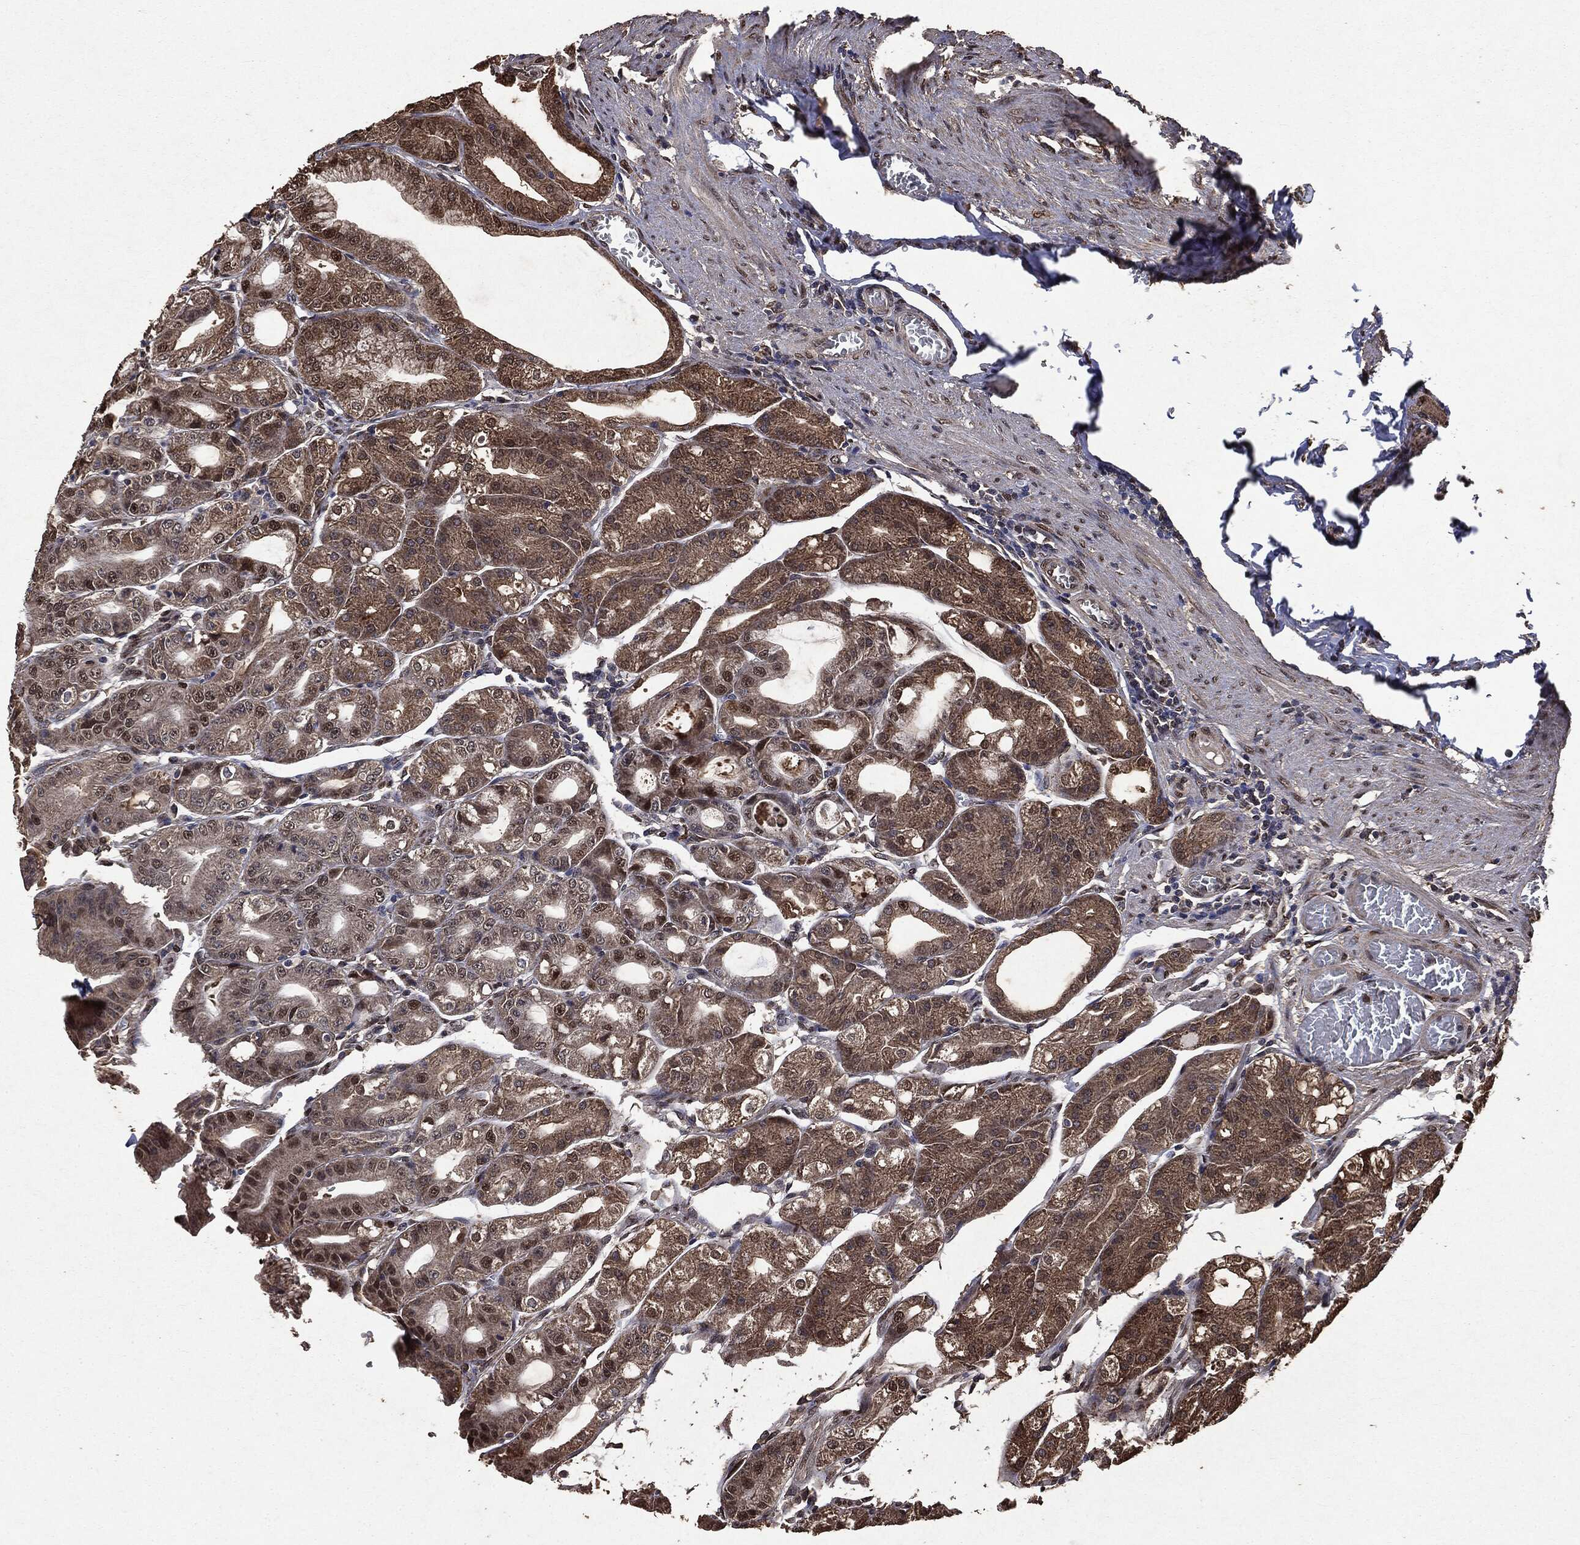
{"staining": {"intensity": "strong", "quantity": "25%-75%", "location": "cytoplasmic/membranous,nuclear"}, "tissue": "stomach", "cell_type": "Glandular cells", "image_type": "normal", "snomed": [{"axis": "morphology", "description": "Normal tissue, NOS"}, {"axis": "topography", "description": "Stomach"}], "caption": "A brown stain shows strong cytoplasmic/membranous,nuclear staining of a protein in glandular cells of normal stomach. (Stains: DAB (3,3'-diaminobenzidine) in brown, nuclei in blue, Microscopy: brightfield microscopy at high magnification).", "gene": "PPP6R2", "patient": {"sex": "male", "age": 71}}